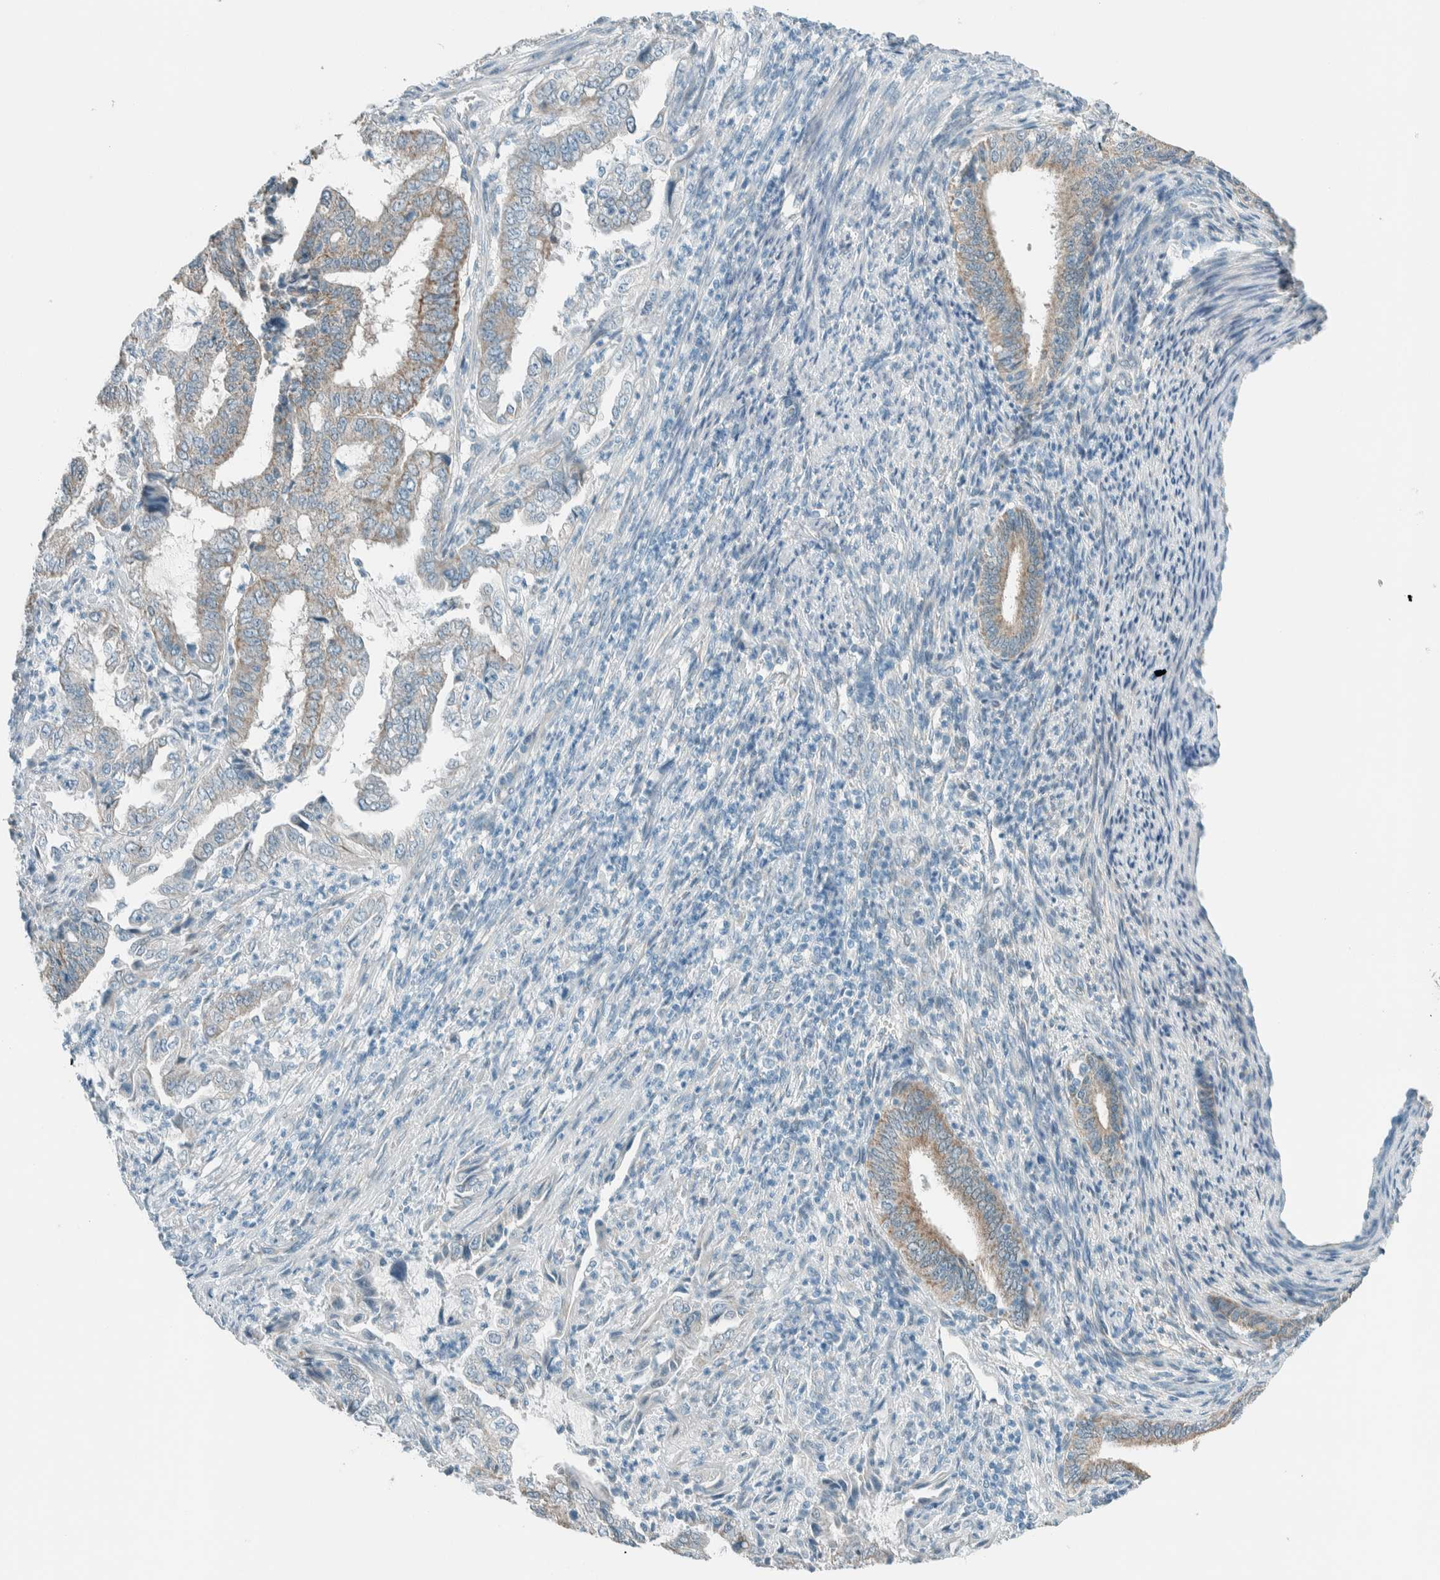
{"staining": {"intensity": "weak", "quantity": ">75%", "location": "cytoplasmic/membranous"}, "tissue": "endometrial cancer", "cell_type": "Tumor cells", "image_type": "cancer", "snomed": [{"axis": "morphology", "description": "Adenocarcinoma, NOS"}, {"axis": "topography", "description": "Endometrium"}], "caption": "This photomicrograph exhibits adenocarcinoma (endometrial) stained with immunohistochemistry to label a protein in brown. The cytoplasmic/membranous of tumor cells show weak positivity for the protein. Nuclei are counter-stained blue.", "gene": "ALDH7A1", "patient": {"sex": "female", "age": 51}}